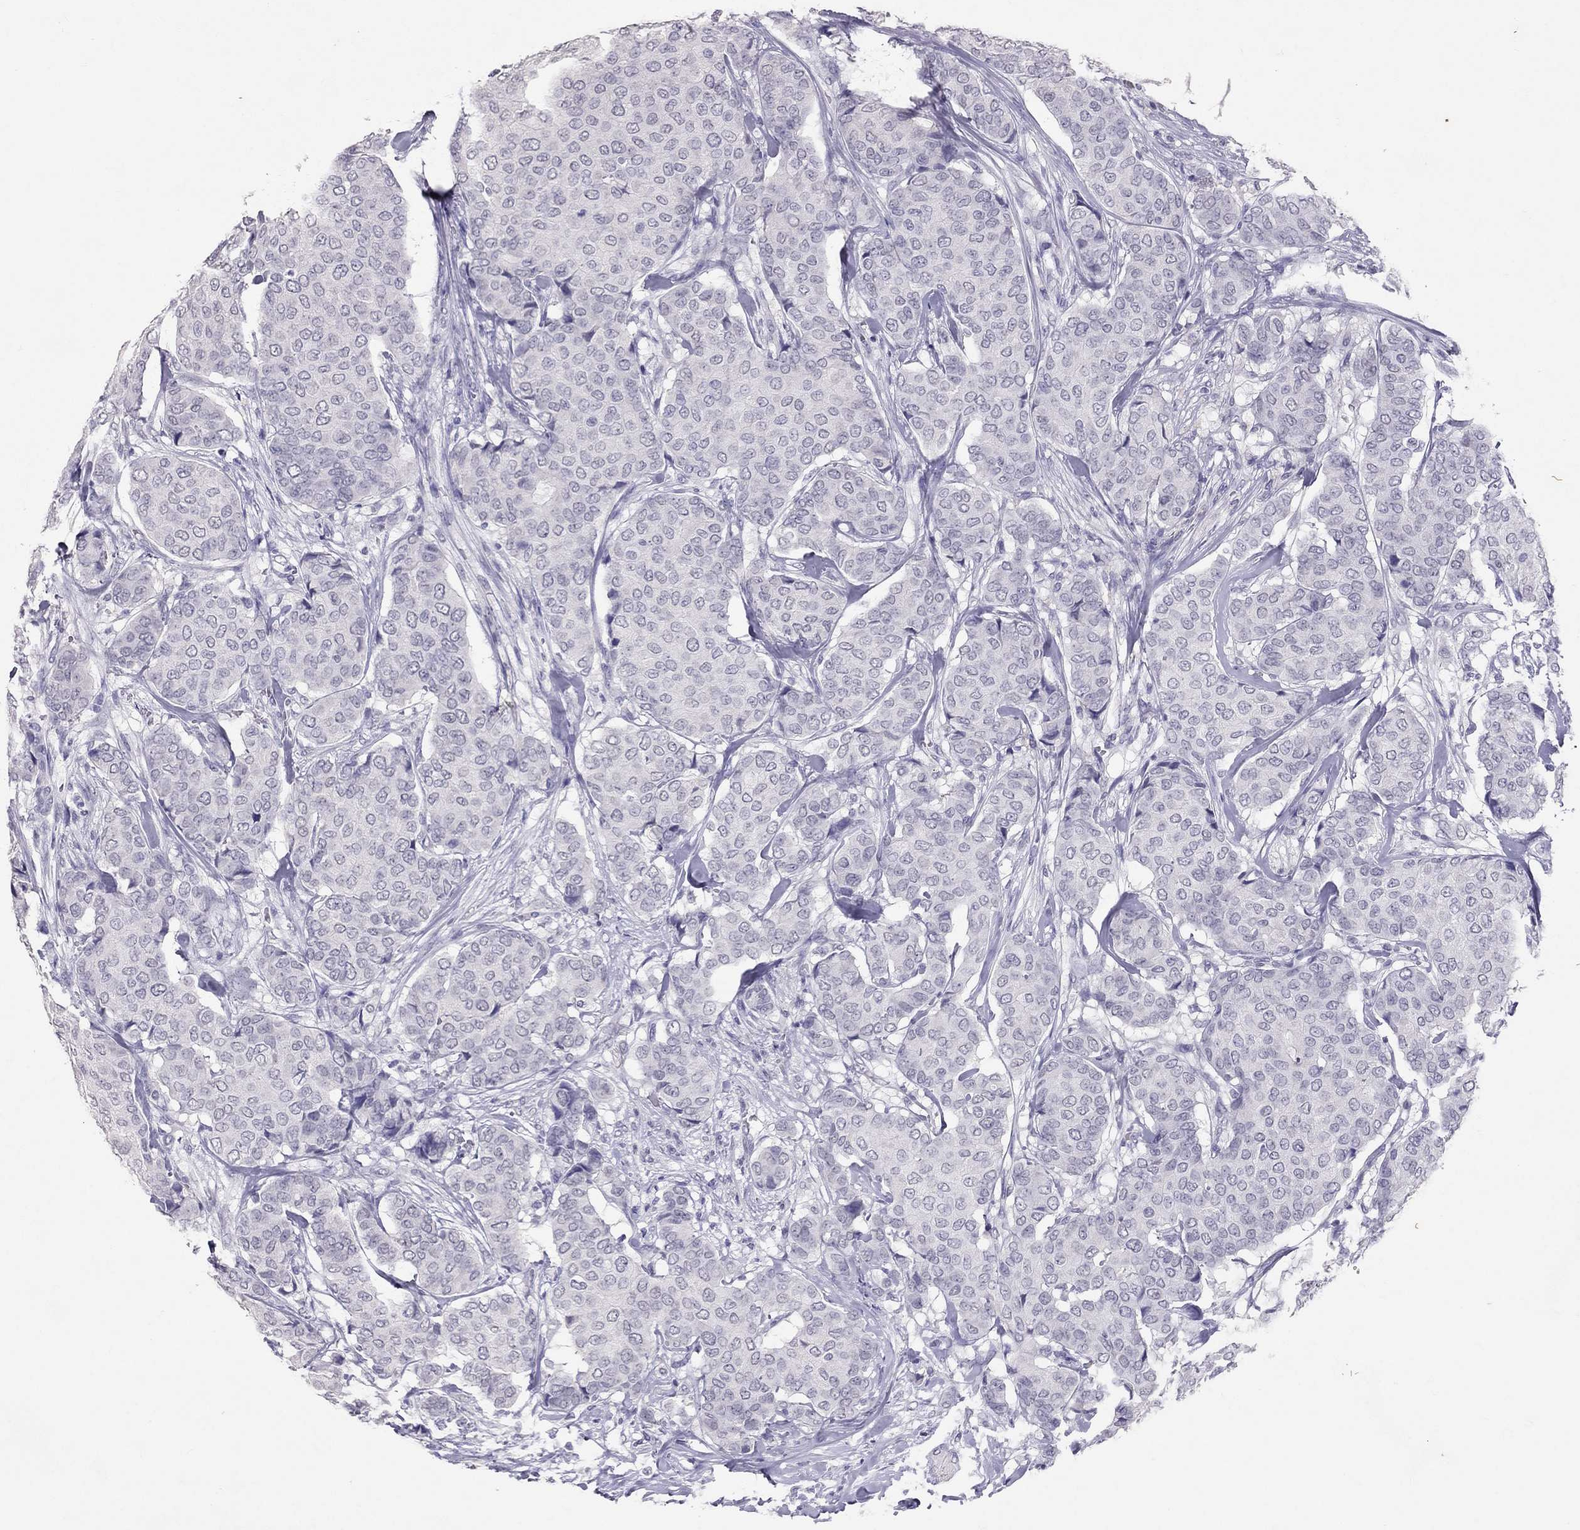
{"staining": {"intensity": "negative", "quantity": "none", "location": "none"}, "tissue": "breast cancer", "cell_type": "Tumor cells", "image_type": "cancer", "snomed": [{"axis": "morphology", "description": "Duct carcinoma"}, {"axis": "topography", "description": "Breast"}], "caption": "There is no significant expression in tumor cells of breast cancer (infiltrating ductal carcinoma).", "gene": "PSMB11", "patient": {"sex": "female", "age": 75}}